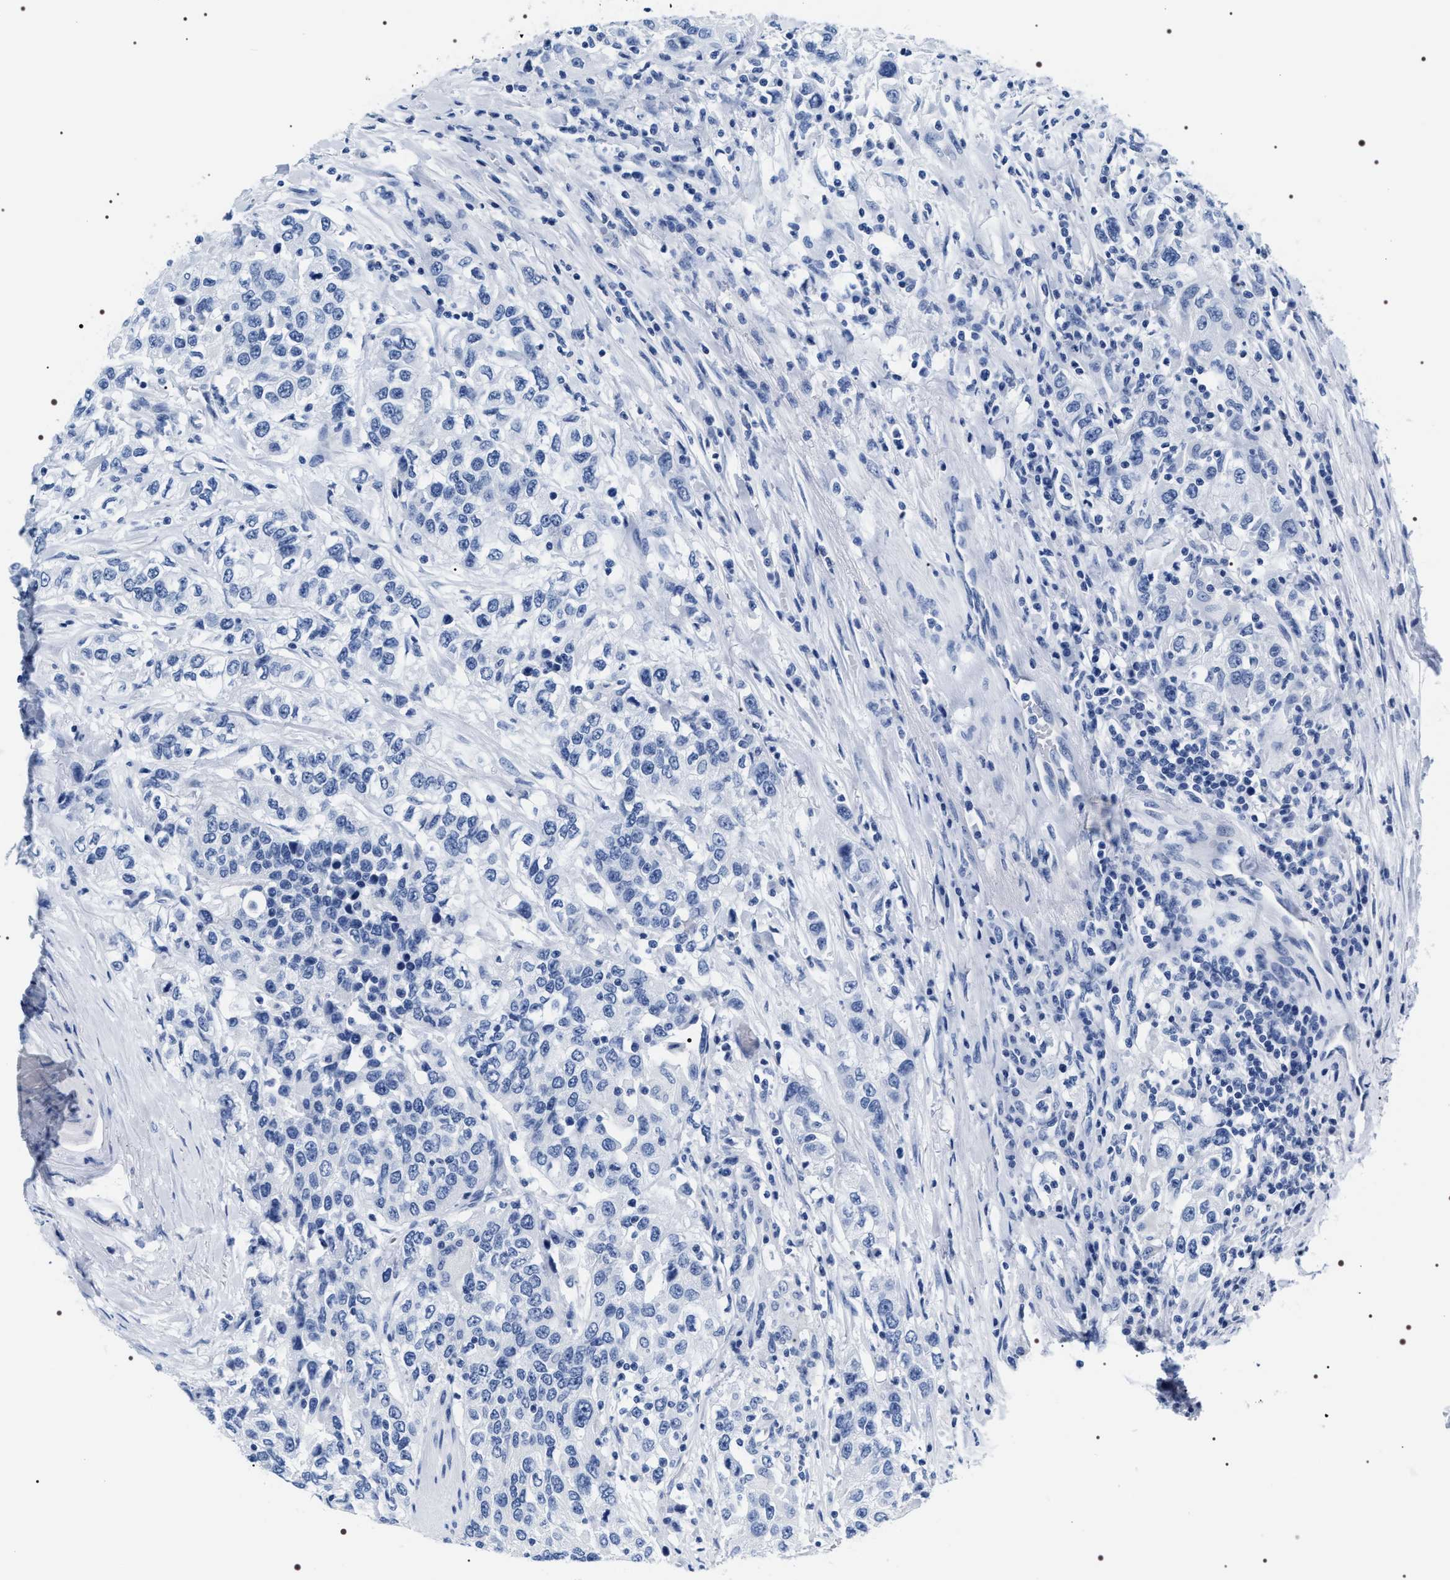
{"staining": {"intensity": "negative", "quantity": "none", "location": "none"}, "tissue": "urothelial cancer", "cell_type": "Tumor cells", "image_type": "cancer", "snomed": [{"axis": "morphology", "description": "Urothelial carcinoma, High grade"}, {"axis": "topography", "description": "Urinary bladder"}], "caption": "Human urothelial carcinoma (high-grade) stained for a protein using immunohistochemistry (IHC) reveals no positivity in tumor cells.", "gene": "ADH4", "patient": {"sex": "female", "age": 80}}